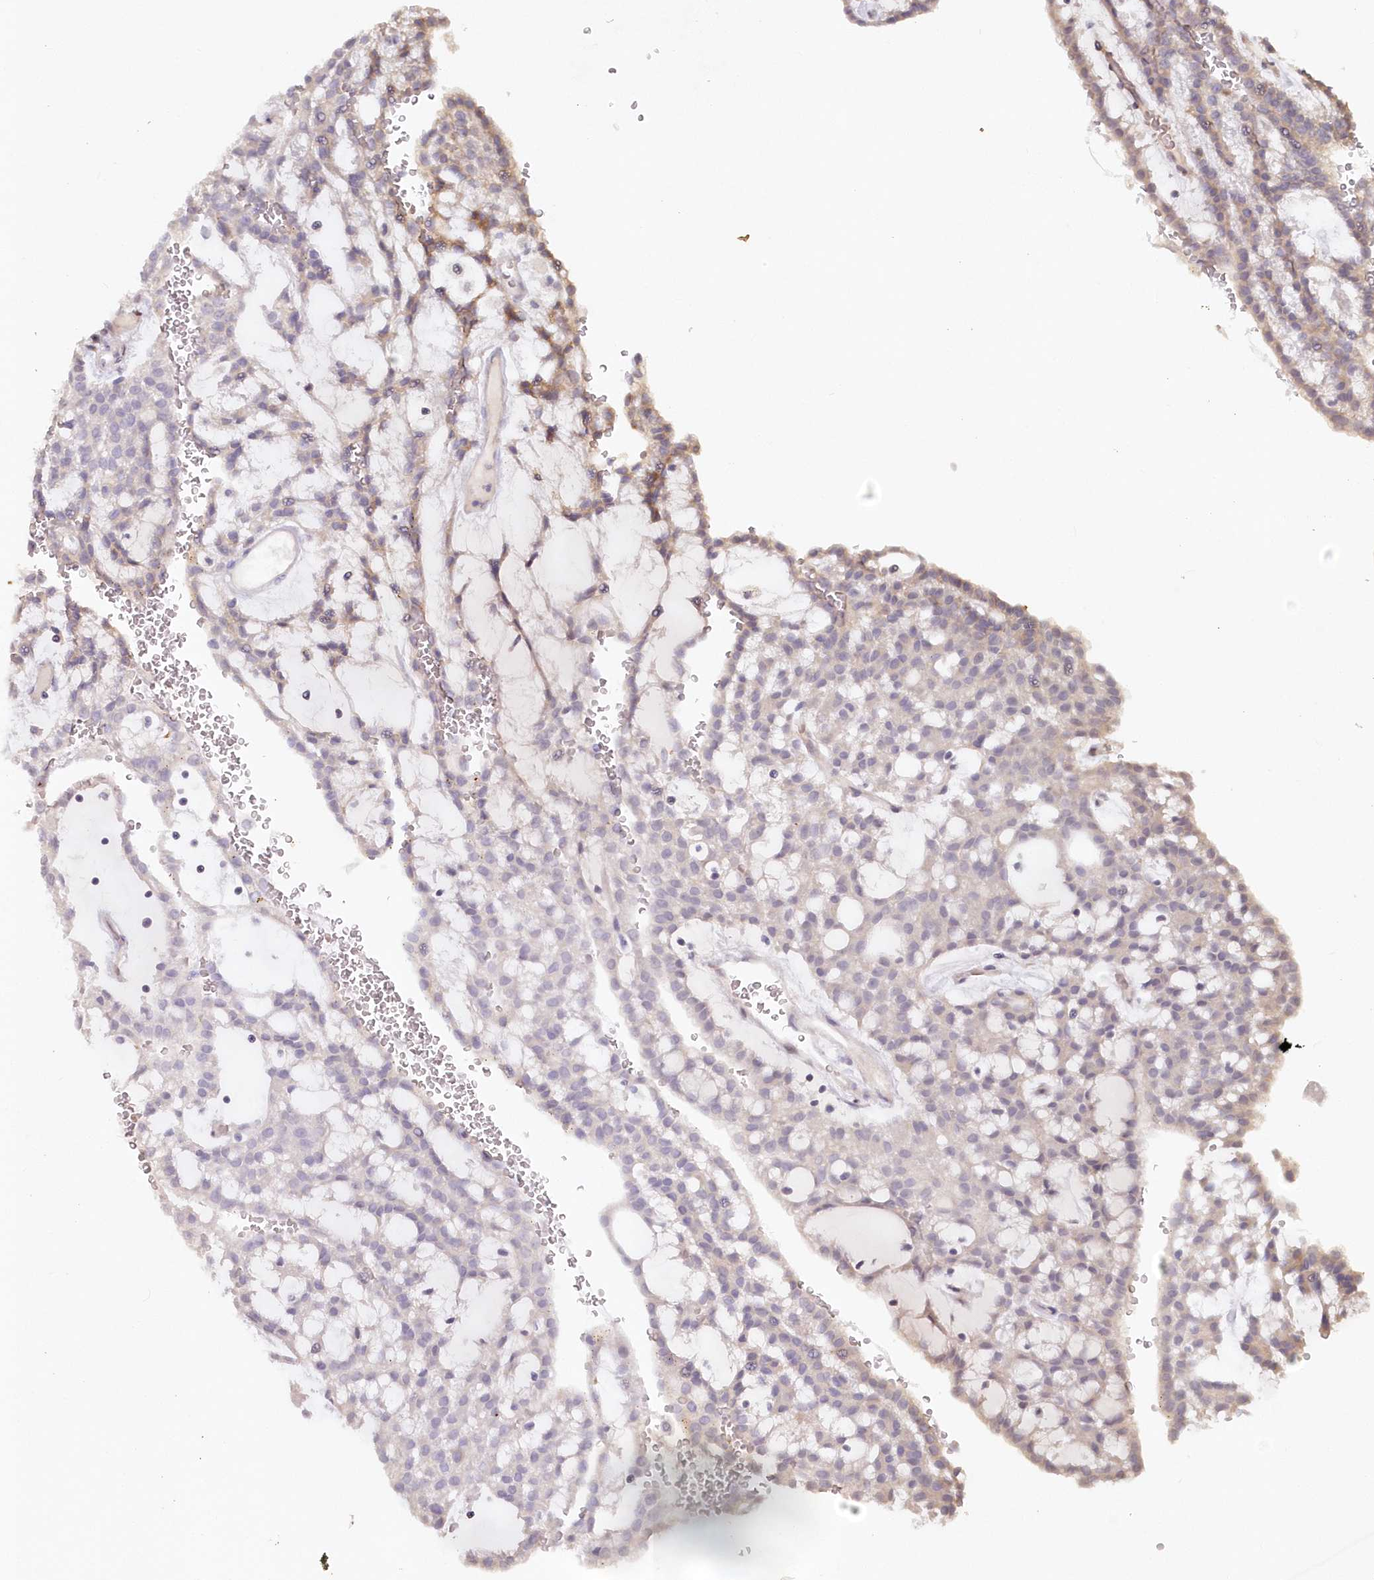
{"staining": {"intensity": "weak", "quantity": "<25%", "location": "nuclear"}, "tissue": "renal cancer", "cell_type": "Tumor cells", "image_type": "cancer", "snomed": [{"axis": "morphology", "description": "Adenocarcinoma, NOS"}, {"axis": "topography", "description": "Kidney"}], "caption": "There is no significant positivity in tumor cells of renal cancer.", "gene": "SNED1", "patient": {"sex": "male", "age": 63}}